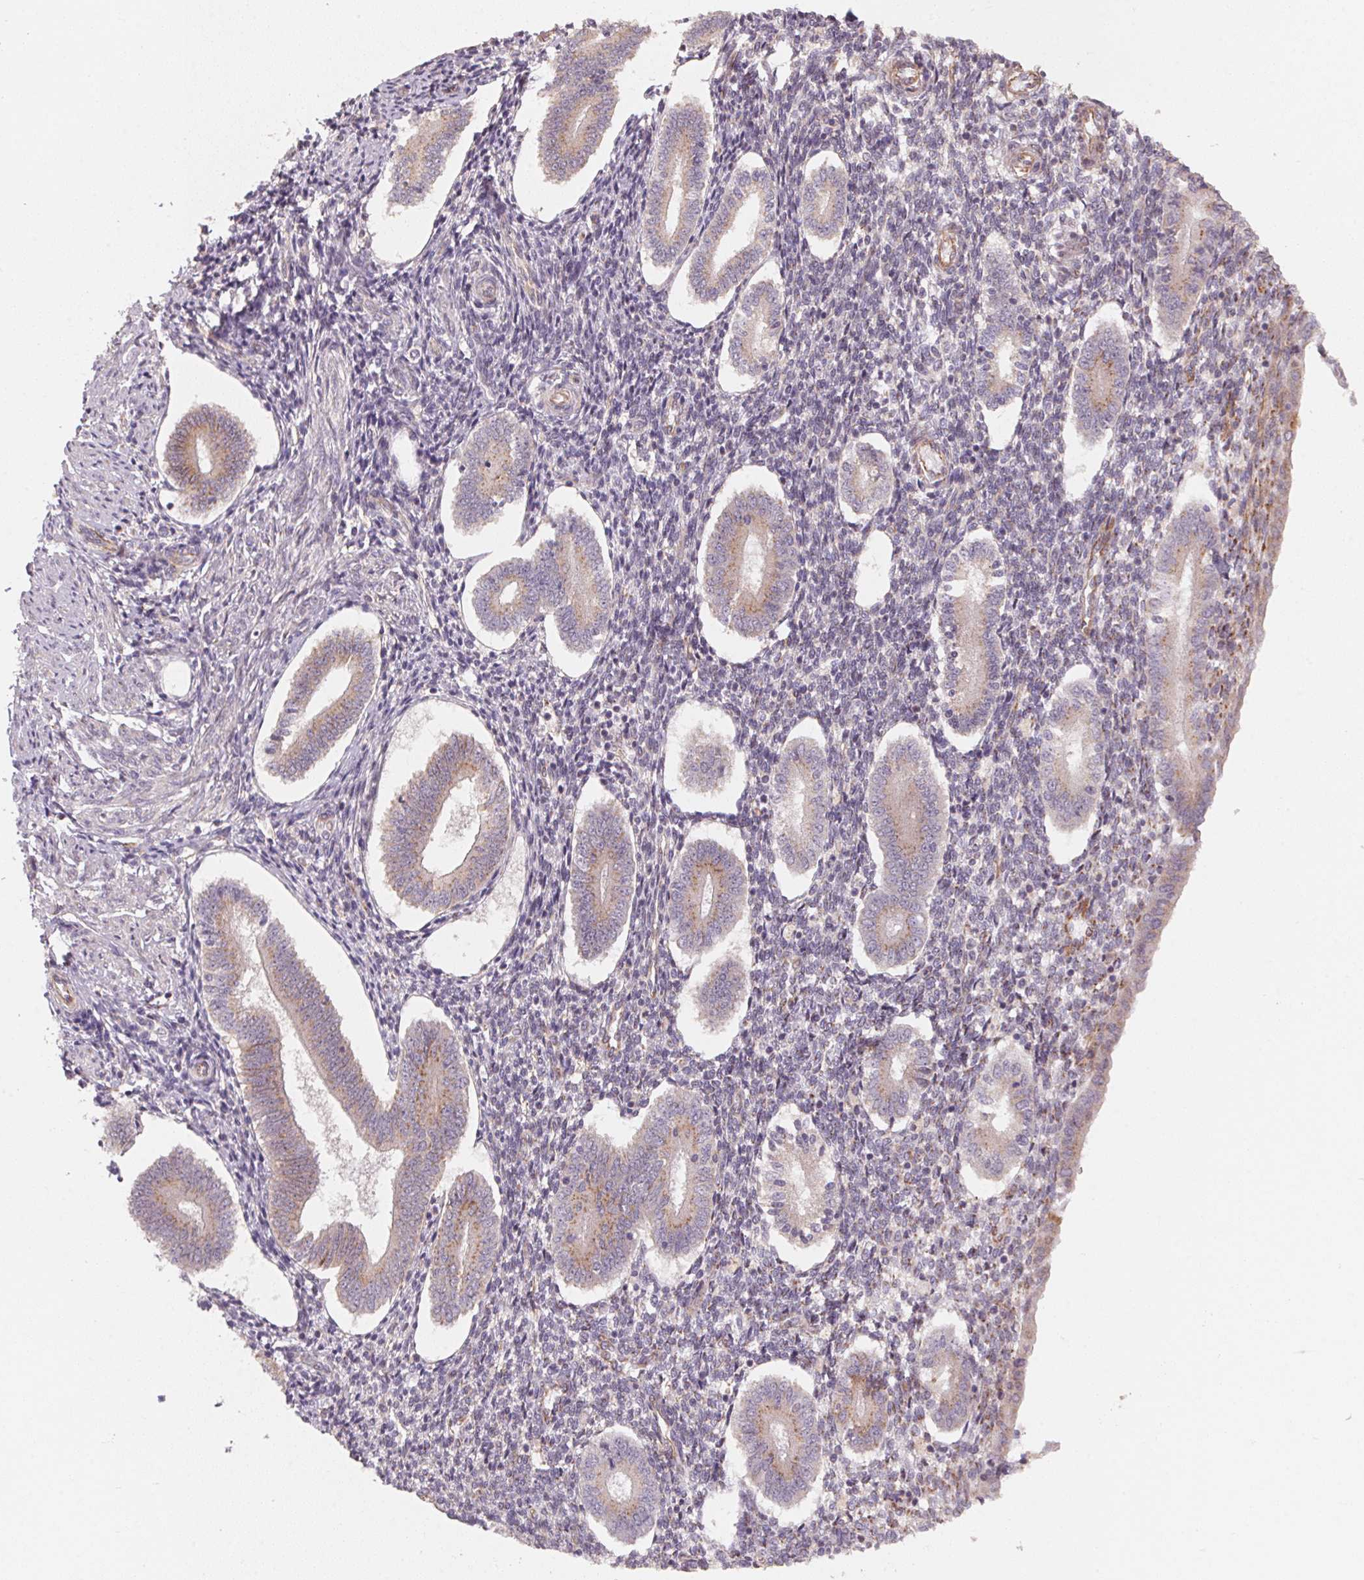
{"staining": {"intensity": "weak", "quantity": "<25%", "location": "cytoplasmic/membranous"}, "tissue": "endometrium", "cell_type": "Cells in endometrial stroma", "image_type": "normal", "snomed": [{"axis": "morphology", "description": "Normal tissue, NOS"}, {"axis": "topography", "description": "Endometrium"}], "caption": "Immunohistochemistry (IHC) of normal endometrium shows no expression in cells in endometrial stroma.", "gene": "TSPAN12", "patient": {"sex": "female", "age": 40}}